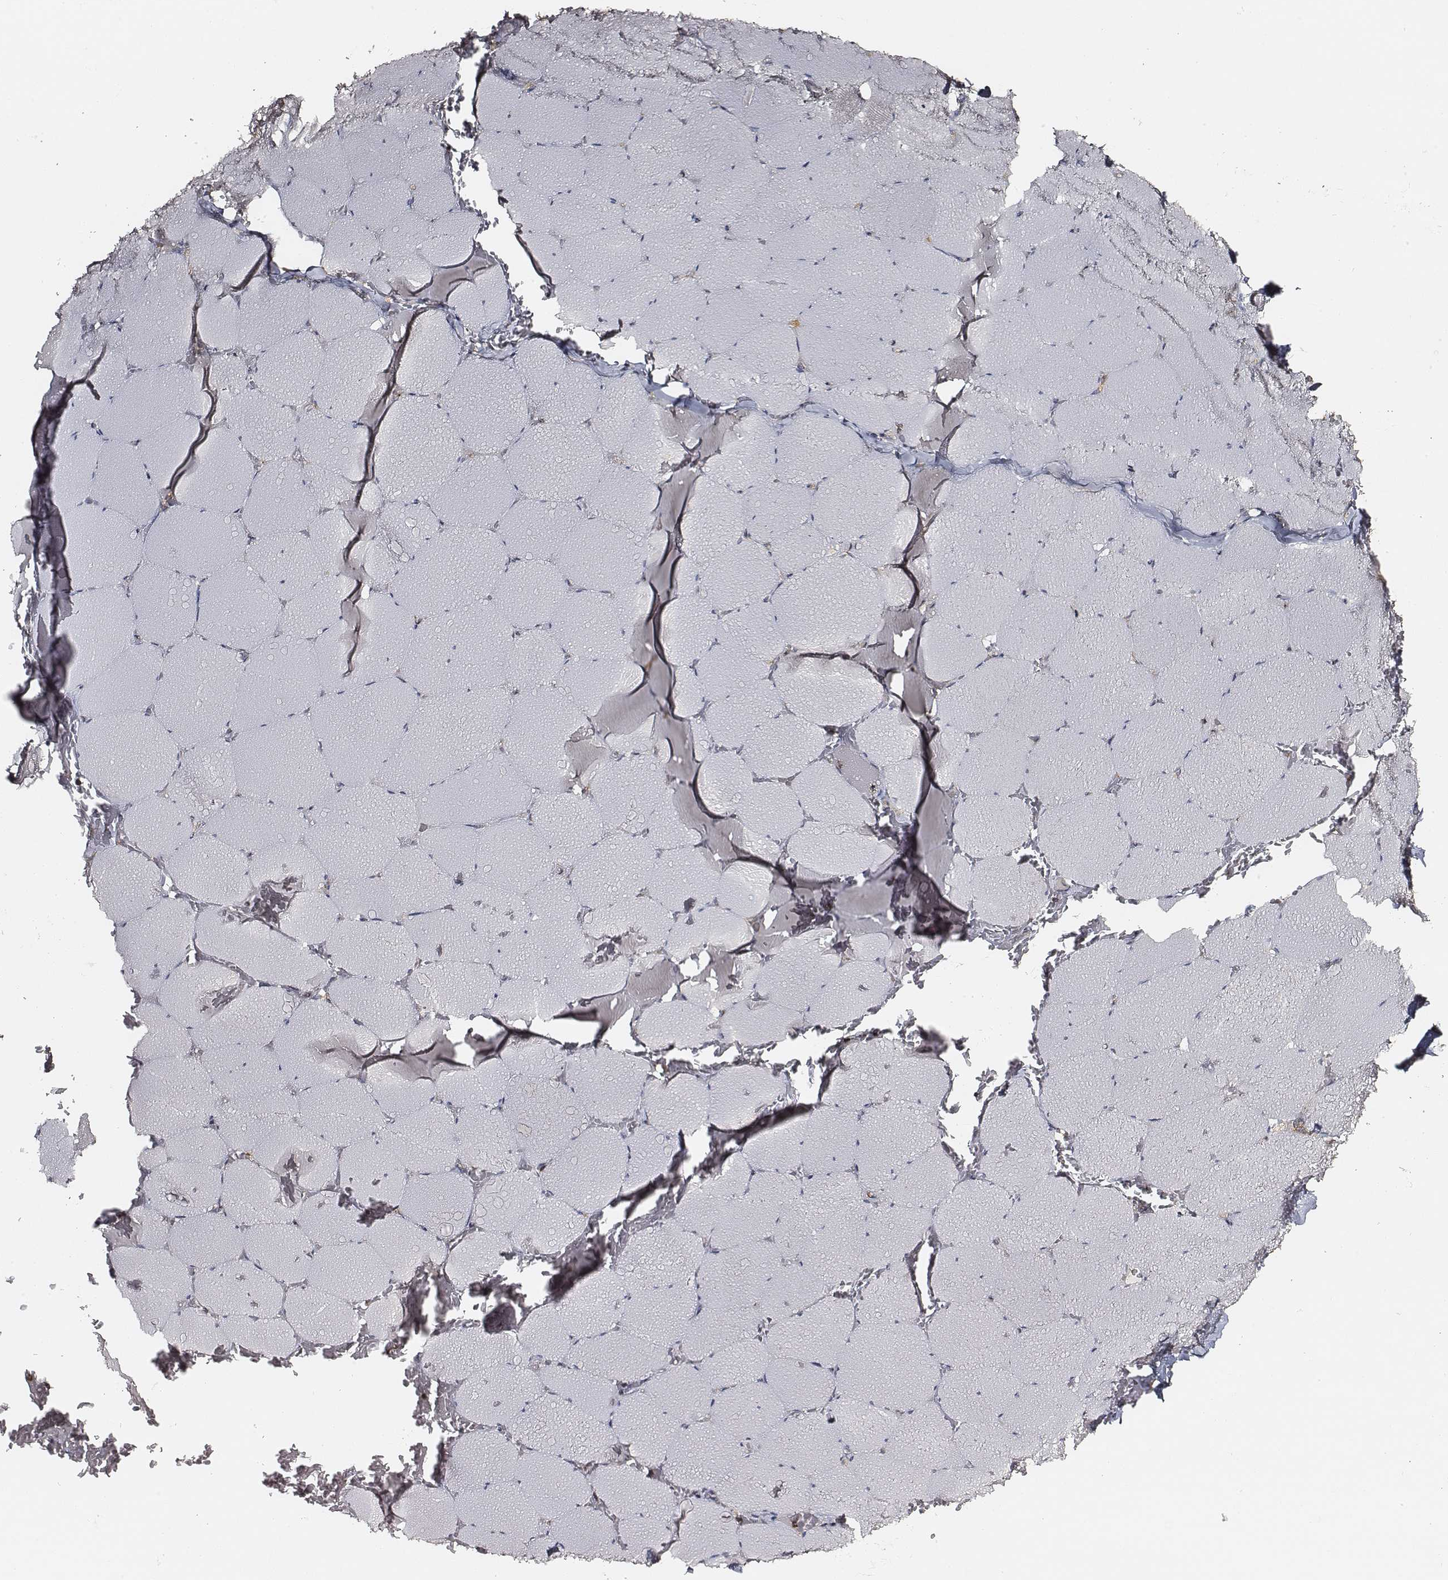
{"staining": {"intensity": "negative", "quantity": "none", "location": "none"}, "tissue": "skeletal muscle", "cell_type": "Myocytes", "image_type": "normal", "snomed": [{"axis": "morphology", "description": "Normal tissue, NOS"}, {"axis": "morphology", "description": "Malignant melanoma, Metastatic site"}, {"axis": "topography", "description": "Skeletal muscle"}], "caption": "This is a micrograph of immunohistochemistry (IHC) staining of normal skeletal muscle, which shows no expression in myocytes.", "gene": "CARS1", "patient": {"sex": "male", "age": 50}}